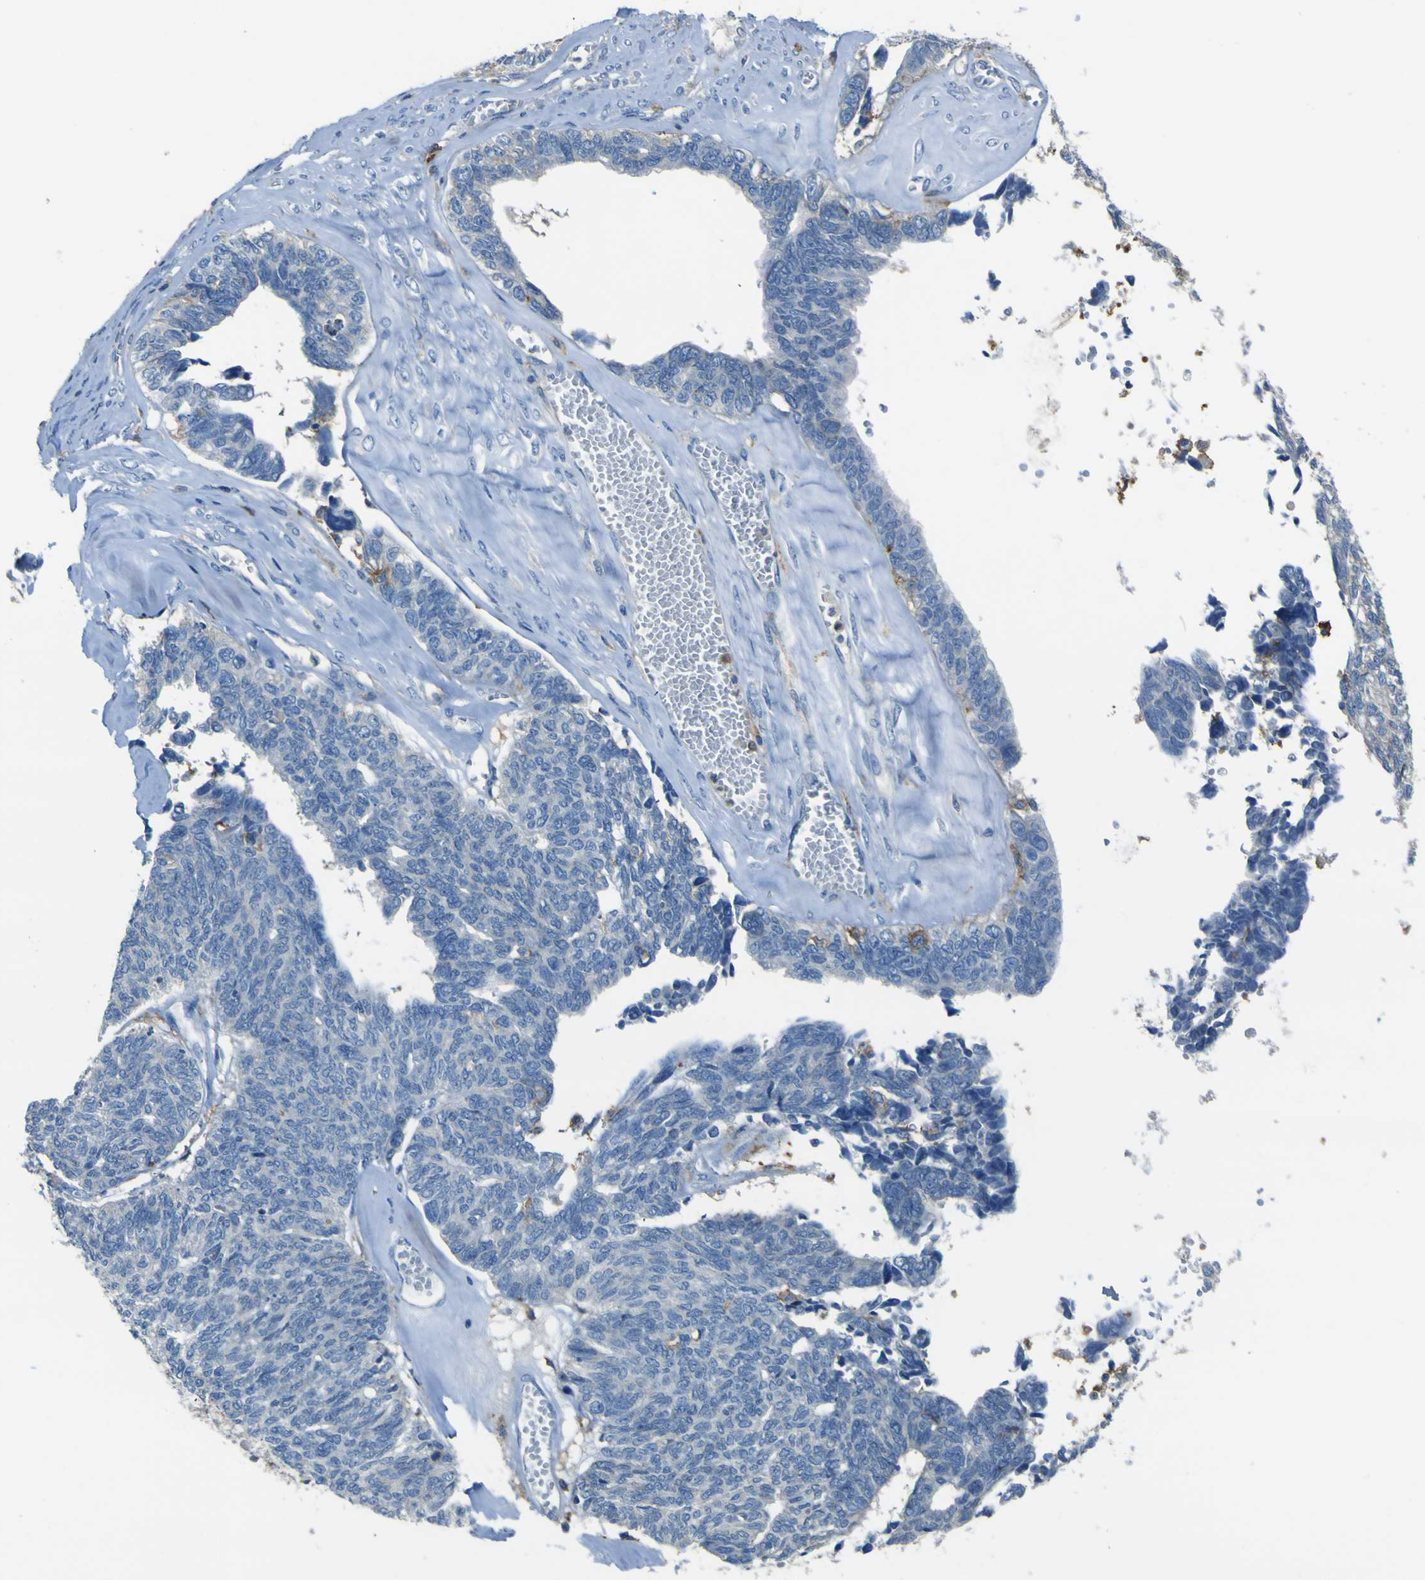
{"staining": {"intensity": "negative", "quantity": "none", "location": "none"}, "tissue": "ovarian cancer", "cell_type": "Tumor cells", "image_type": "cancer", "snomed": [{"axis": "morphology", "description": "Cystadenocarcinoma, serous, NOS"}, {"axis": "topography", "description": "Ovary"}], "caption": "Human ovarian serous cystadenocarcinoma stained for a protein using immunohistochemistry displays no expression in tumor cells.", "gene": "LAIR1", "patient": {"sex": "female", "age": 79}}